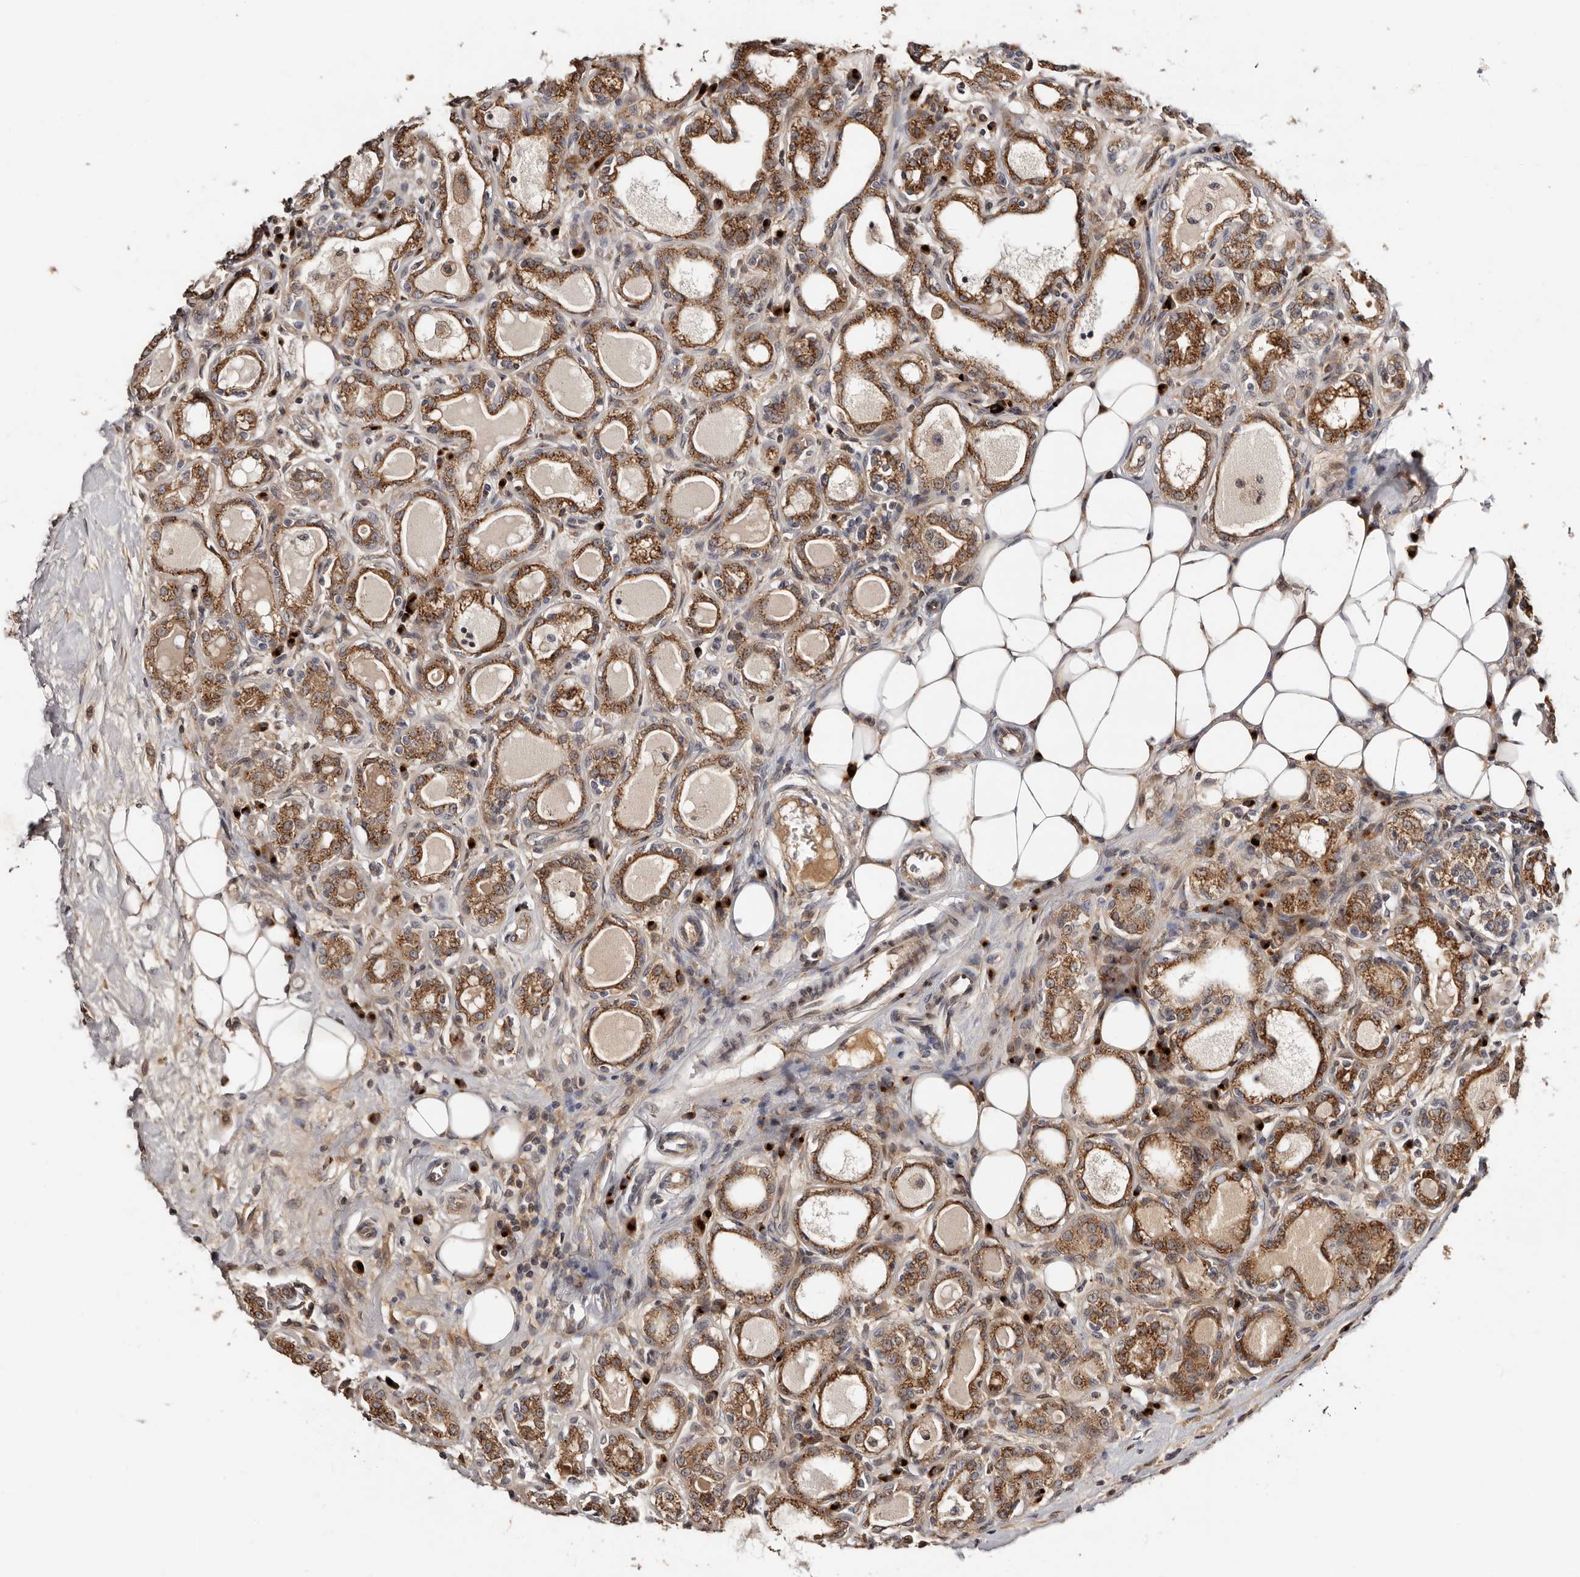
{"staining": {"intensity": "strong", "quantity": ">75%", "location": "cytoplasmic/membranous"}, "tissue": "breast cancer", "cell_type": "Tumor cells", "image_type": "cancer", "snomed": [{"axis": "morphology", "description": "Duct carcinoma"}, {"axis": "topography", "description": "Breast"}], "caption": "Breast invasive ductal carcinoma stained for a protein (brown) shows strong cytoplasmic/membranous positive positivity in about >75% of tumor cells.", "gene": "DACT2", "patient": {"sex": "female", "age": 27}}